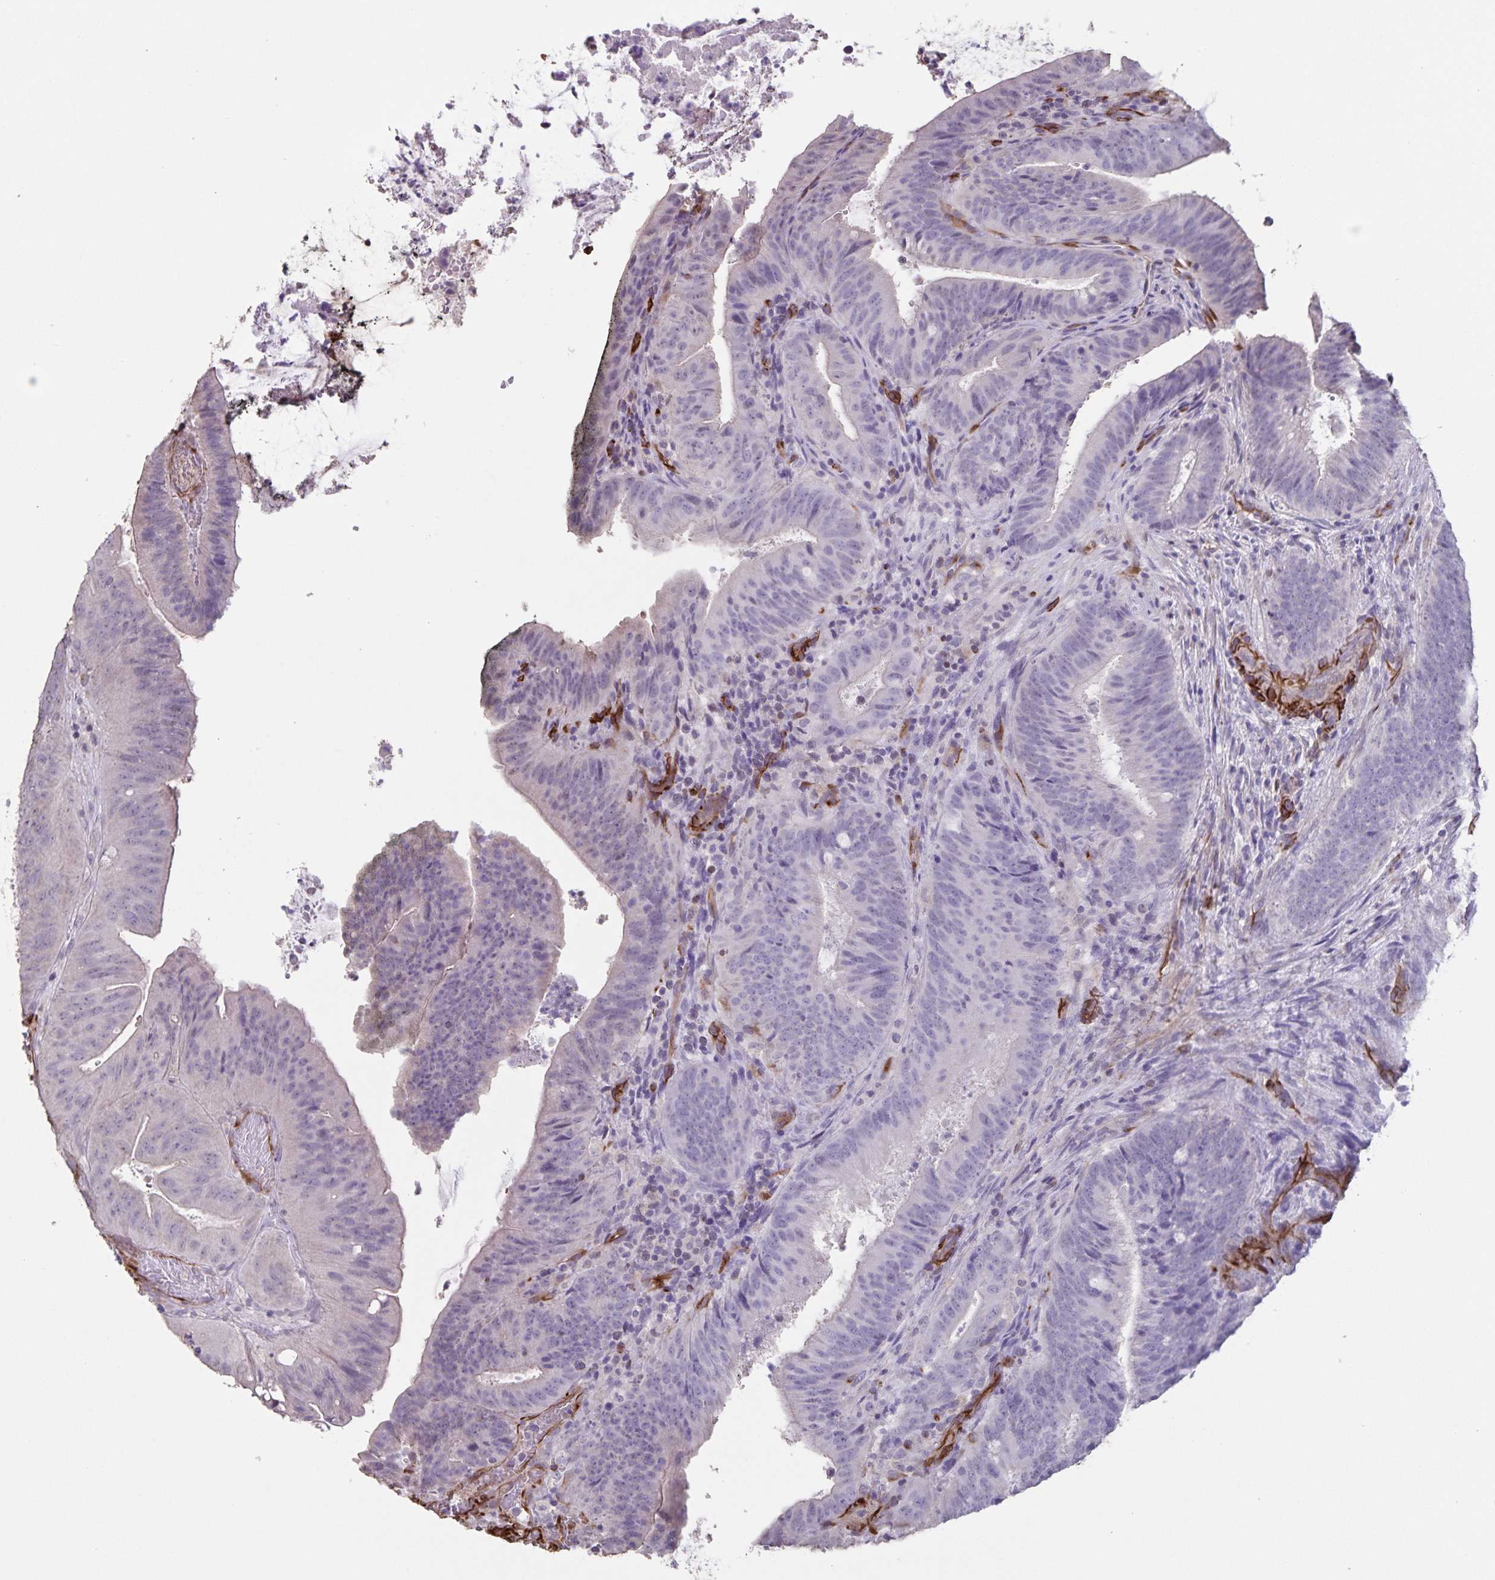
{"staining": {"intensity": "negative", "quantity": "none", "location": "none"}, "tissue": "colorectal cancer", "cell_type": "Tumor cells", "image_type": "cancer", "snomed": [{"axis": "morphology", "description": "Adenocarcinoma, NOS"}, {"axis": "topography", "description": "Colon"}], "caption": "A photomicrograph of adenocarcinoma (colorectal) stained for a protein displays no brown staining in tumor cells.", "gene": "SYNM", "patient": {"sex": "female", "age": 43}}